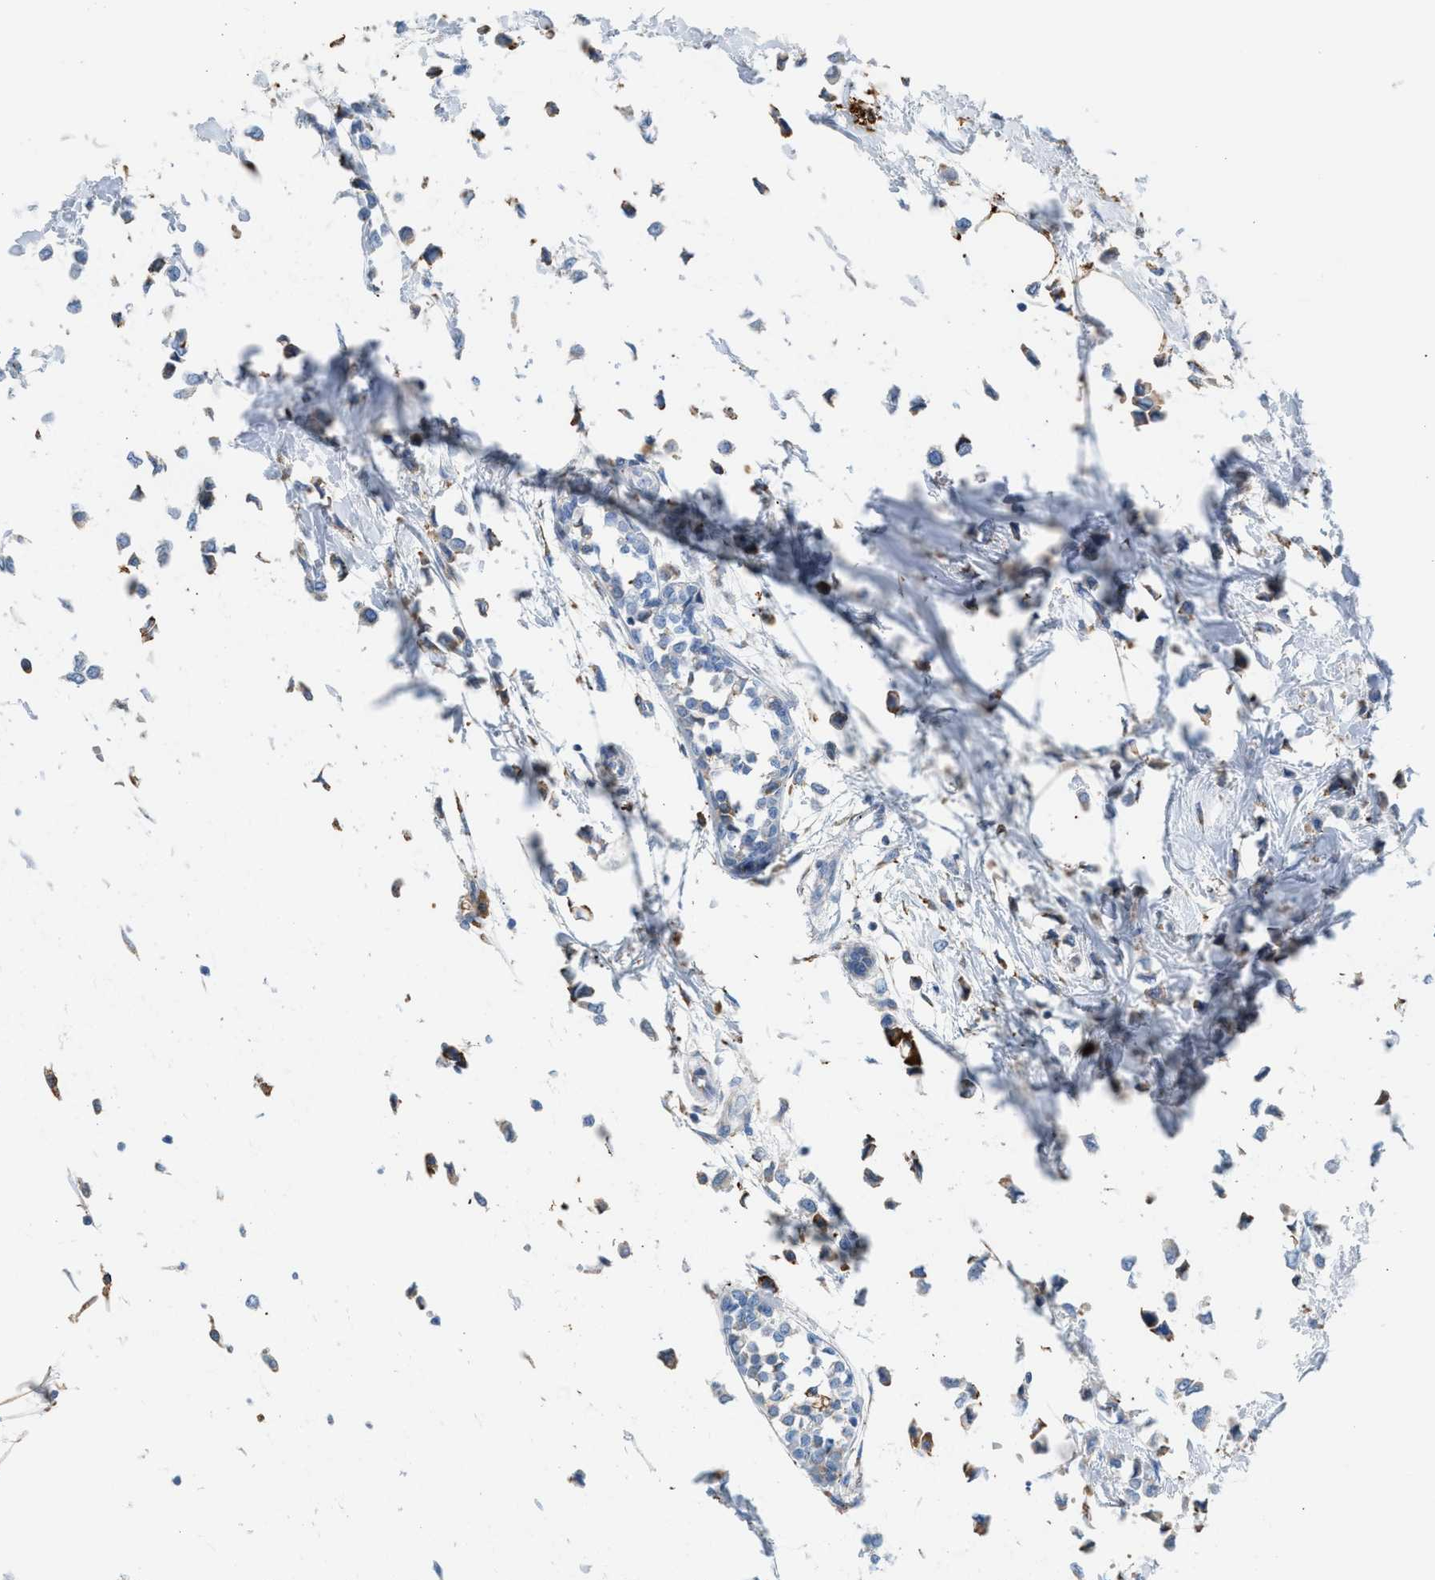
{"staining": {"intensity": "negative", "quantity": "none", "location": "none"}, "tissue": "breast cancer", "cell_type": "Tumor cells", "image_type": "cancer", "snomed": [{"axis": "morphology", "description": "Lobular carcinoma"}, {"axis": "topography", "description": "Breast"}], "caption": "There is no significant expression in tumor cells of lobular carcinoma (breast).", "gene": "CA3", "patient": {"sex": "female", "age": 51}}